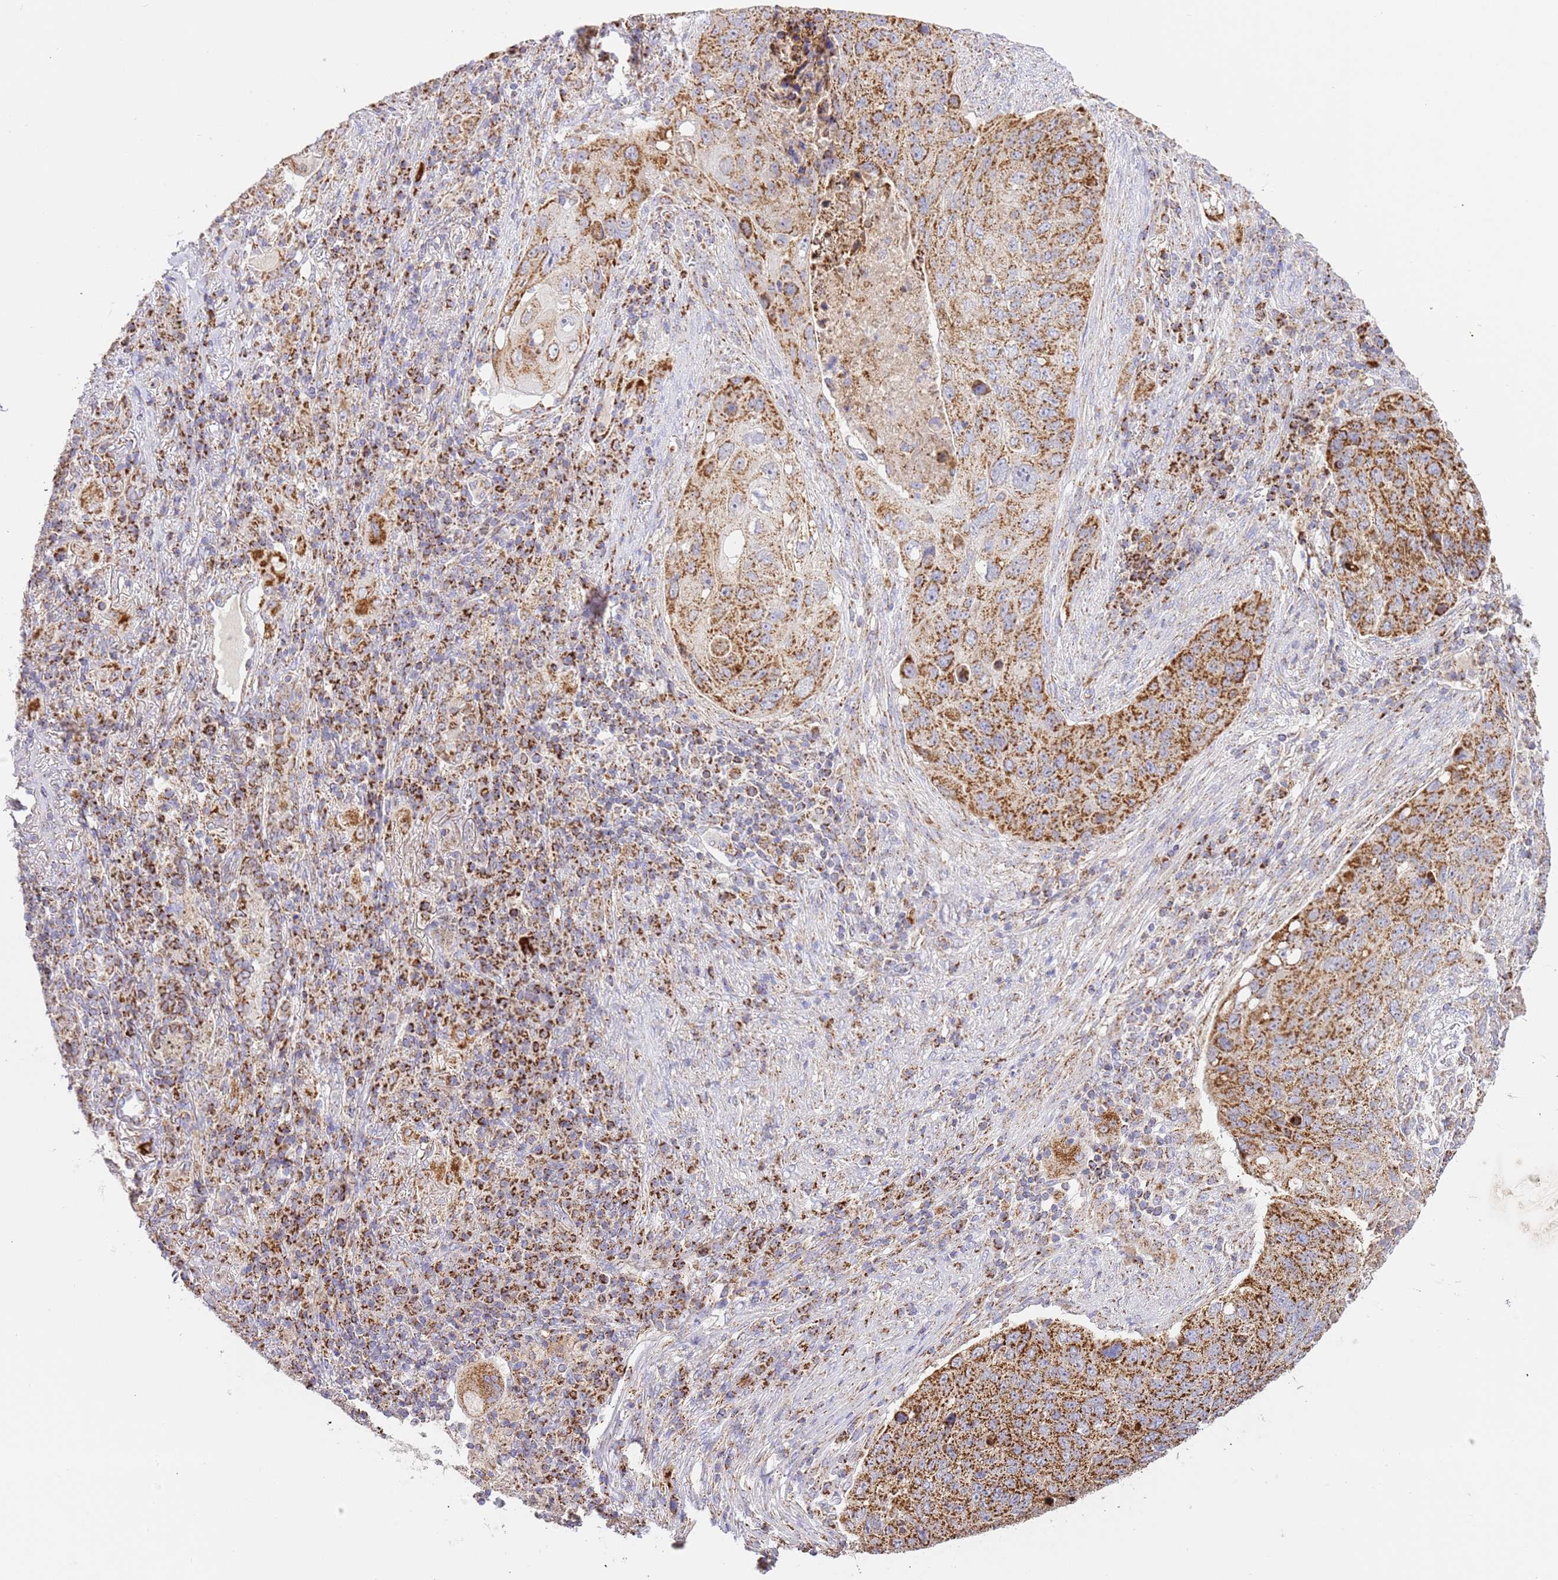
{"staining": {"intensity": "strong", "quantity": ">75%", "location": "cytoplasmic/membranous"}, "tissue": "lung cancer", "cell_type": "Tumor cells", "image_type": "cancer", "snomed": [{"axis": "morphology", "description": "Squamous cell carcinoma, NOS"}, {"axis": "topography", "description": "Lung"}], "caption": "About >75% of tumor cells in human lung cancer show strong cytoplasmic/membranous protein staining as visualized by brown immunohistochemical staining.", "gene": "ZBTB39", "patient": {"sex": "female", "age": 63}}